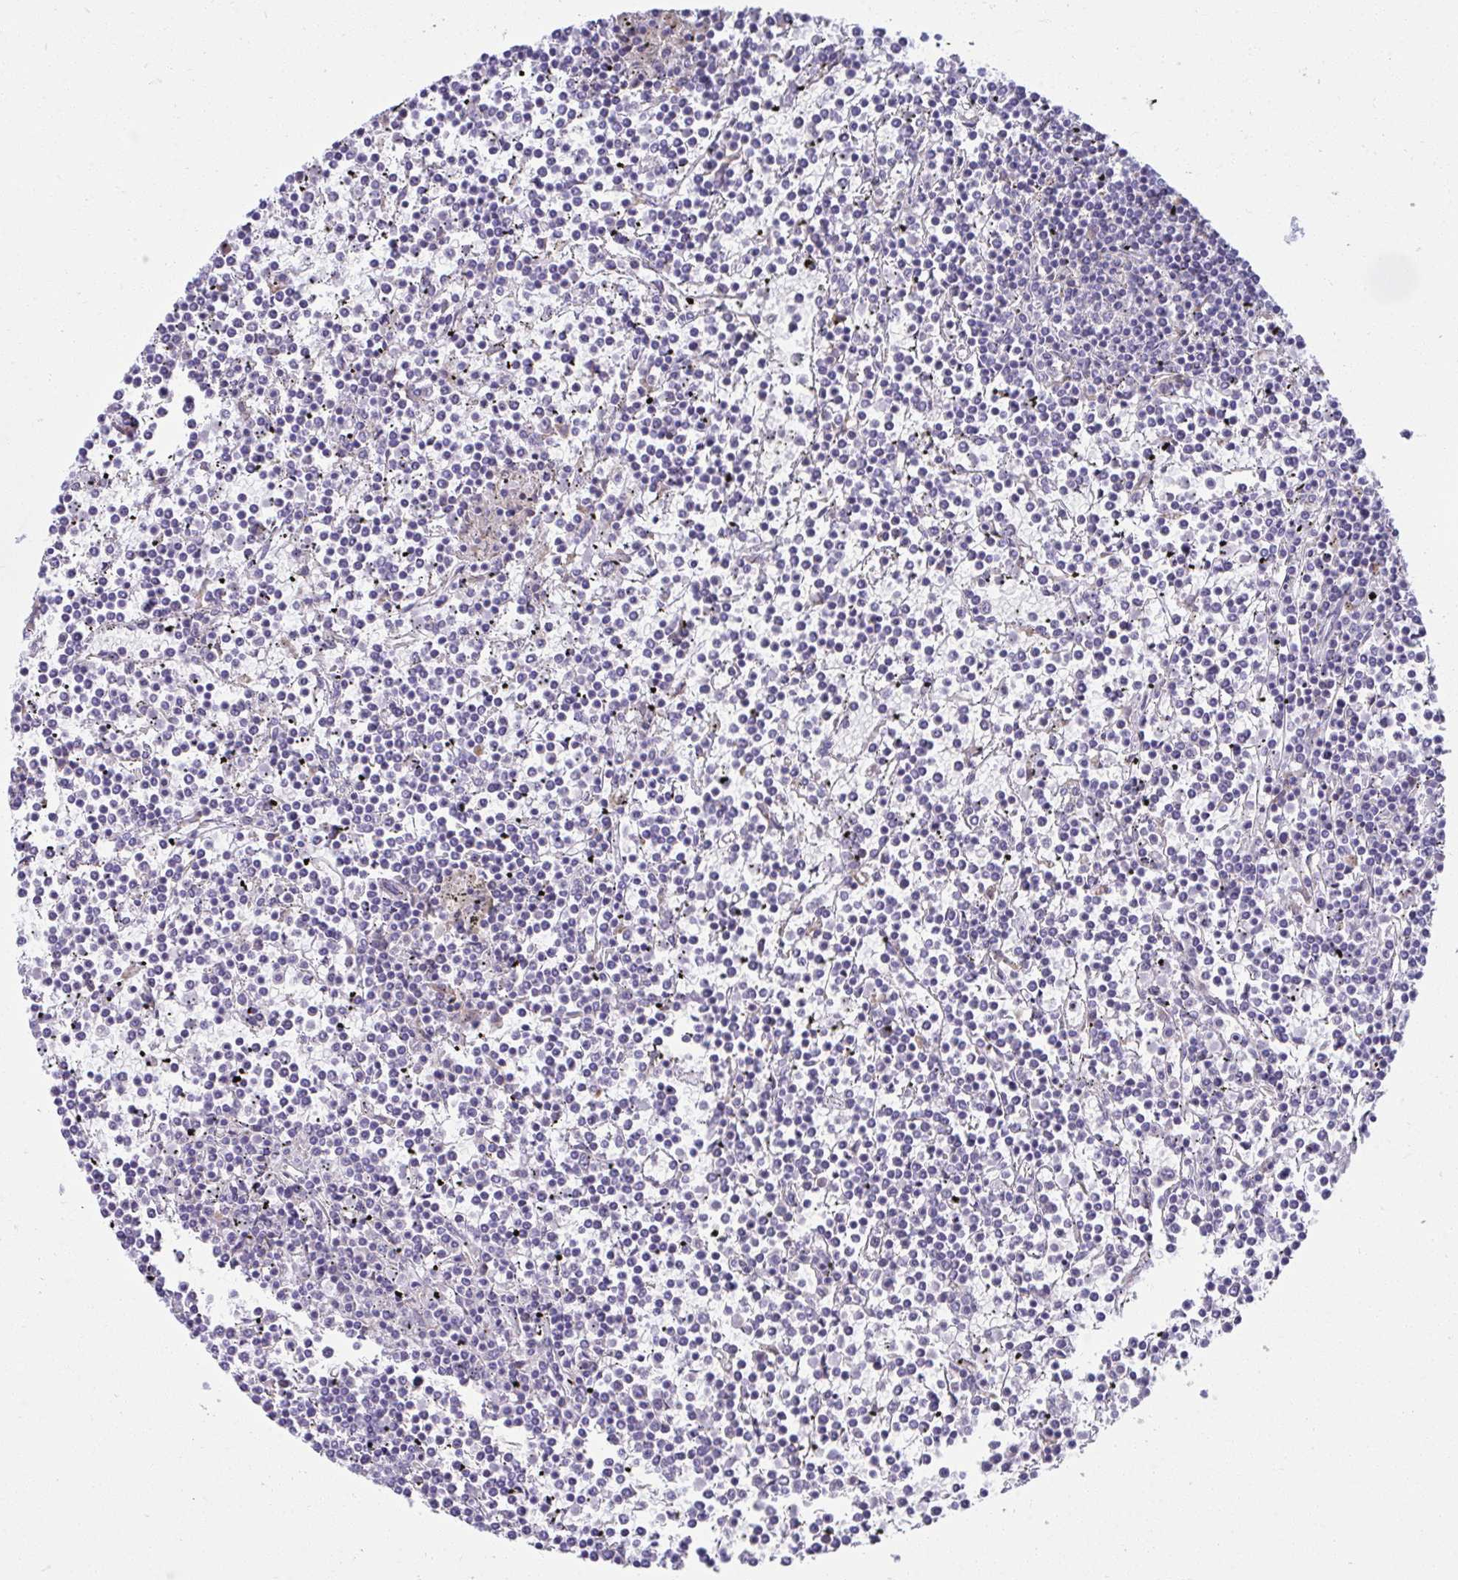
{"staining": {"intensity": "negative", "quantity": "none", "location": "none"}, "tissue": "lymphoma", "cell_type": "Tumor cells", "image_type": "cancer", "snomed": [{"axis": "morphology", "description": "Malignant lymphoma, non-Hodgkin's type, Low grade"}, {"axis": "topography", "description": "Spleen"}], "caption": "This histopathology image is of lymphoma stained with immunohistochemistry to label a protein in brown with the nuclei are counter-stained blue. There is no expression in tumor cells.", "gene": "FASLG", "patient": {"sex": "female", "age": 19}}